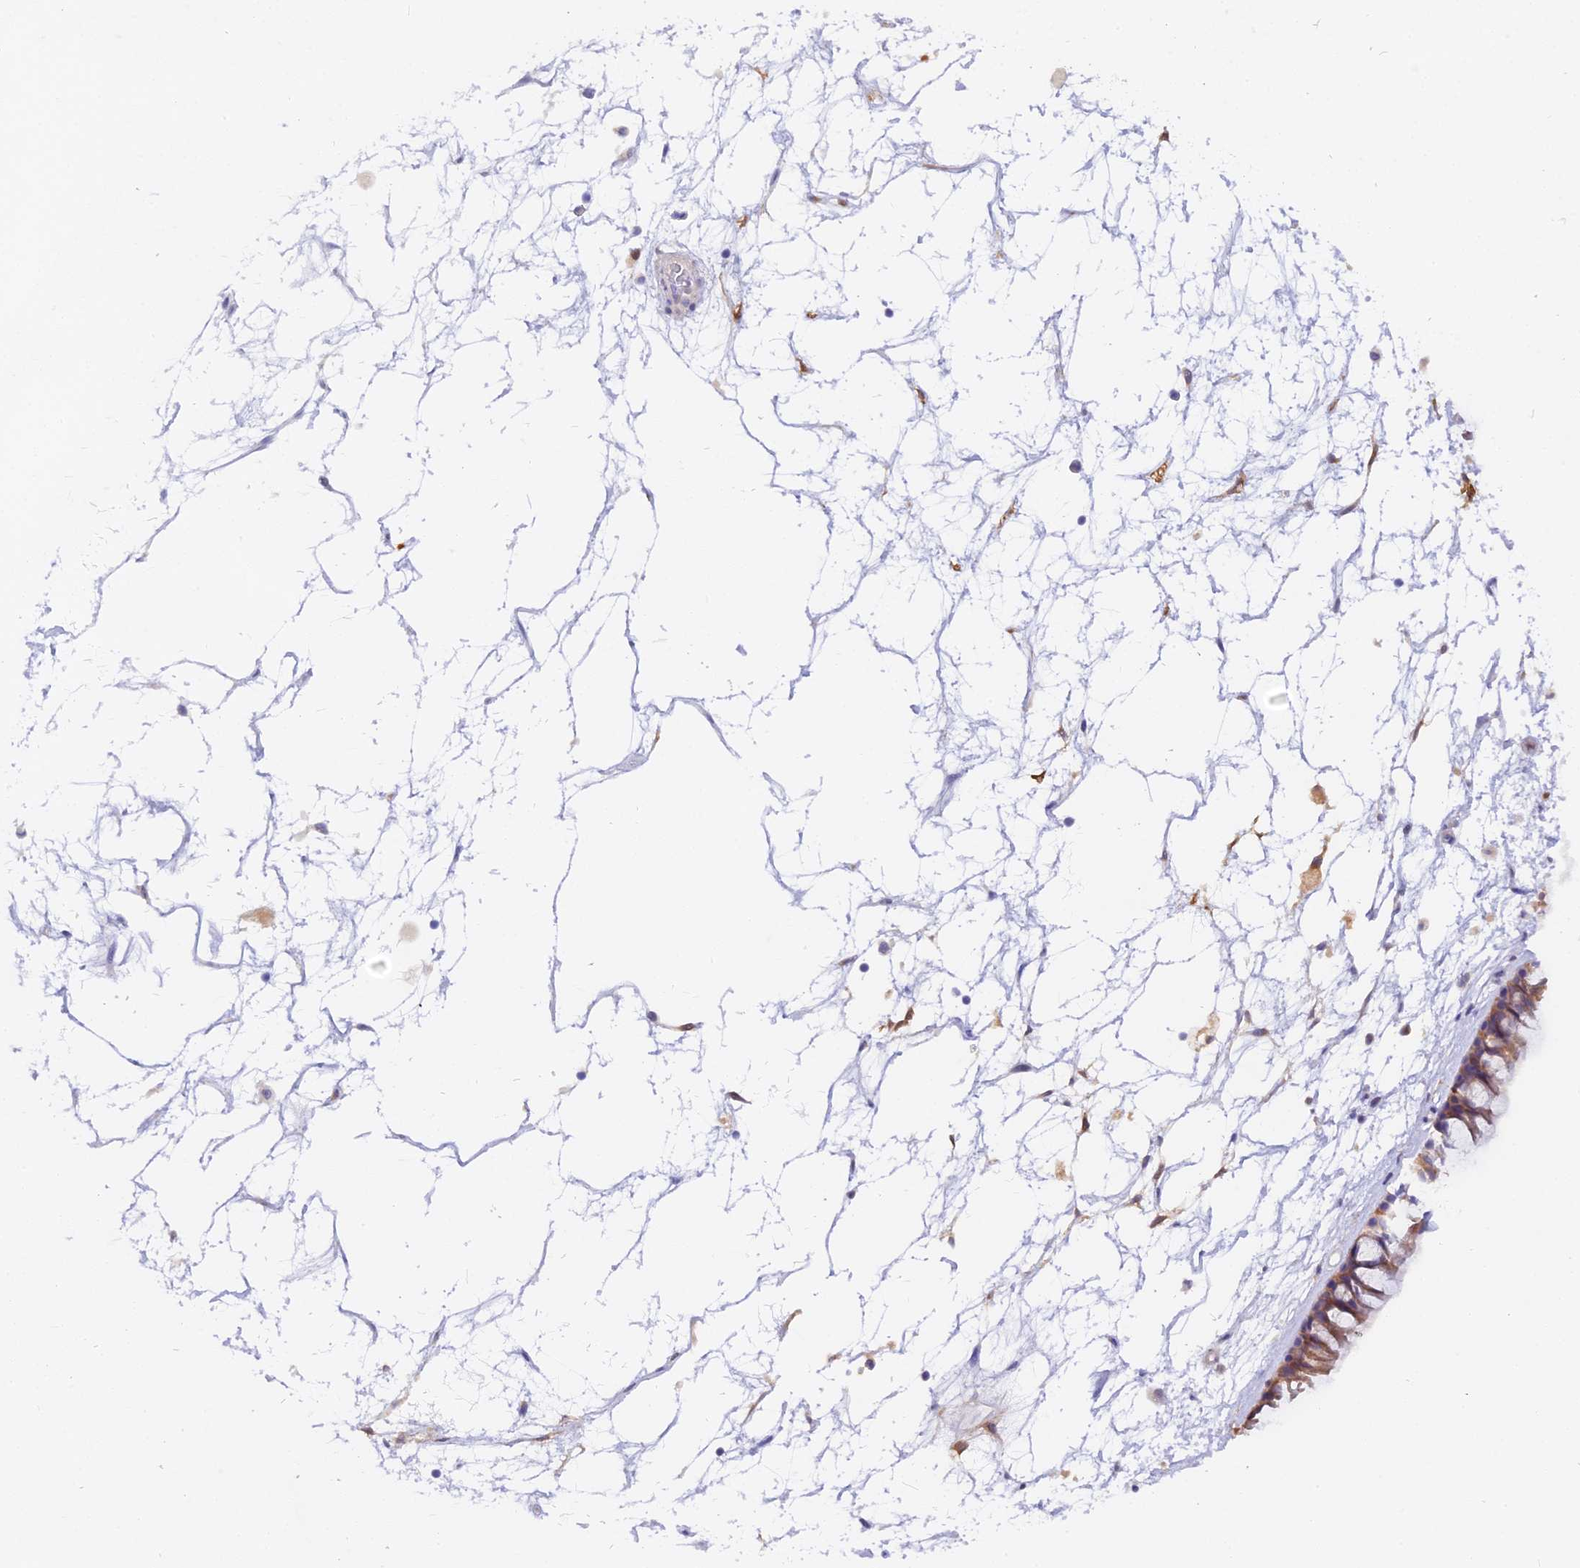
{"staining": {"intensity": "moderate", "quantity": ">75%", "location": "cytoplasmic/membranous"}, "tissue": "nasopharynx", "cell_type": "Respiratory epithelial cells", "image_type": "normal", "snomed": [{"axis": "morphology", "description": "Normal tissue, NOS"}, {"axis": "topography", "description": "Nasopharynx"}], "caption": "Protein expression by immunohistochemistry exhibits moderate cytoplasmic/membranous positivity in approximately >75% of respiratory epithelial cells in unremarkable nasopharynx. Ihc stains the protein of interest in brown and the nuclei are stained blue.", "gene": "FAM118B", "patient": {"sex": "male", "age": 64}}